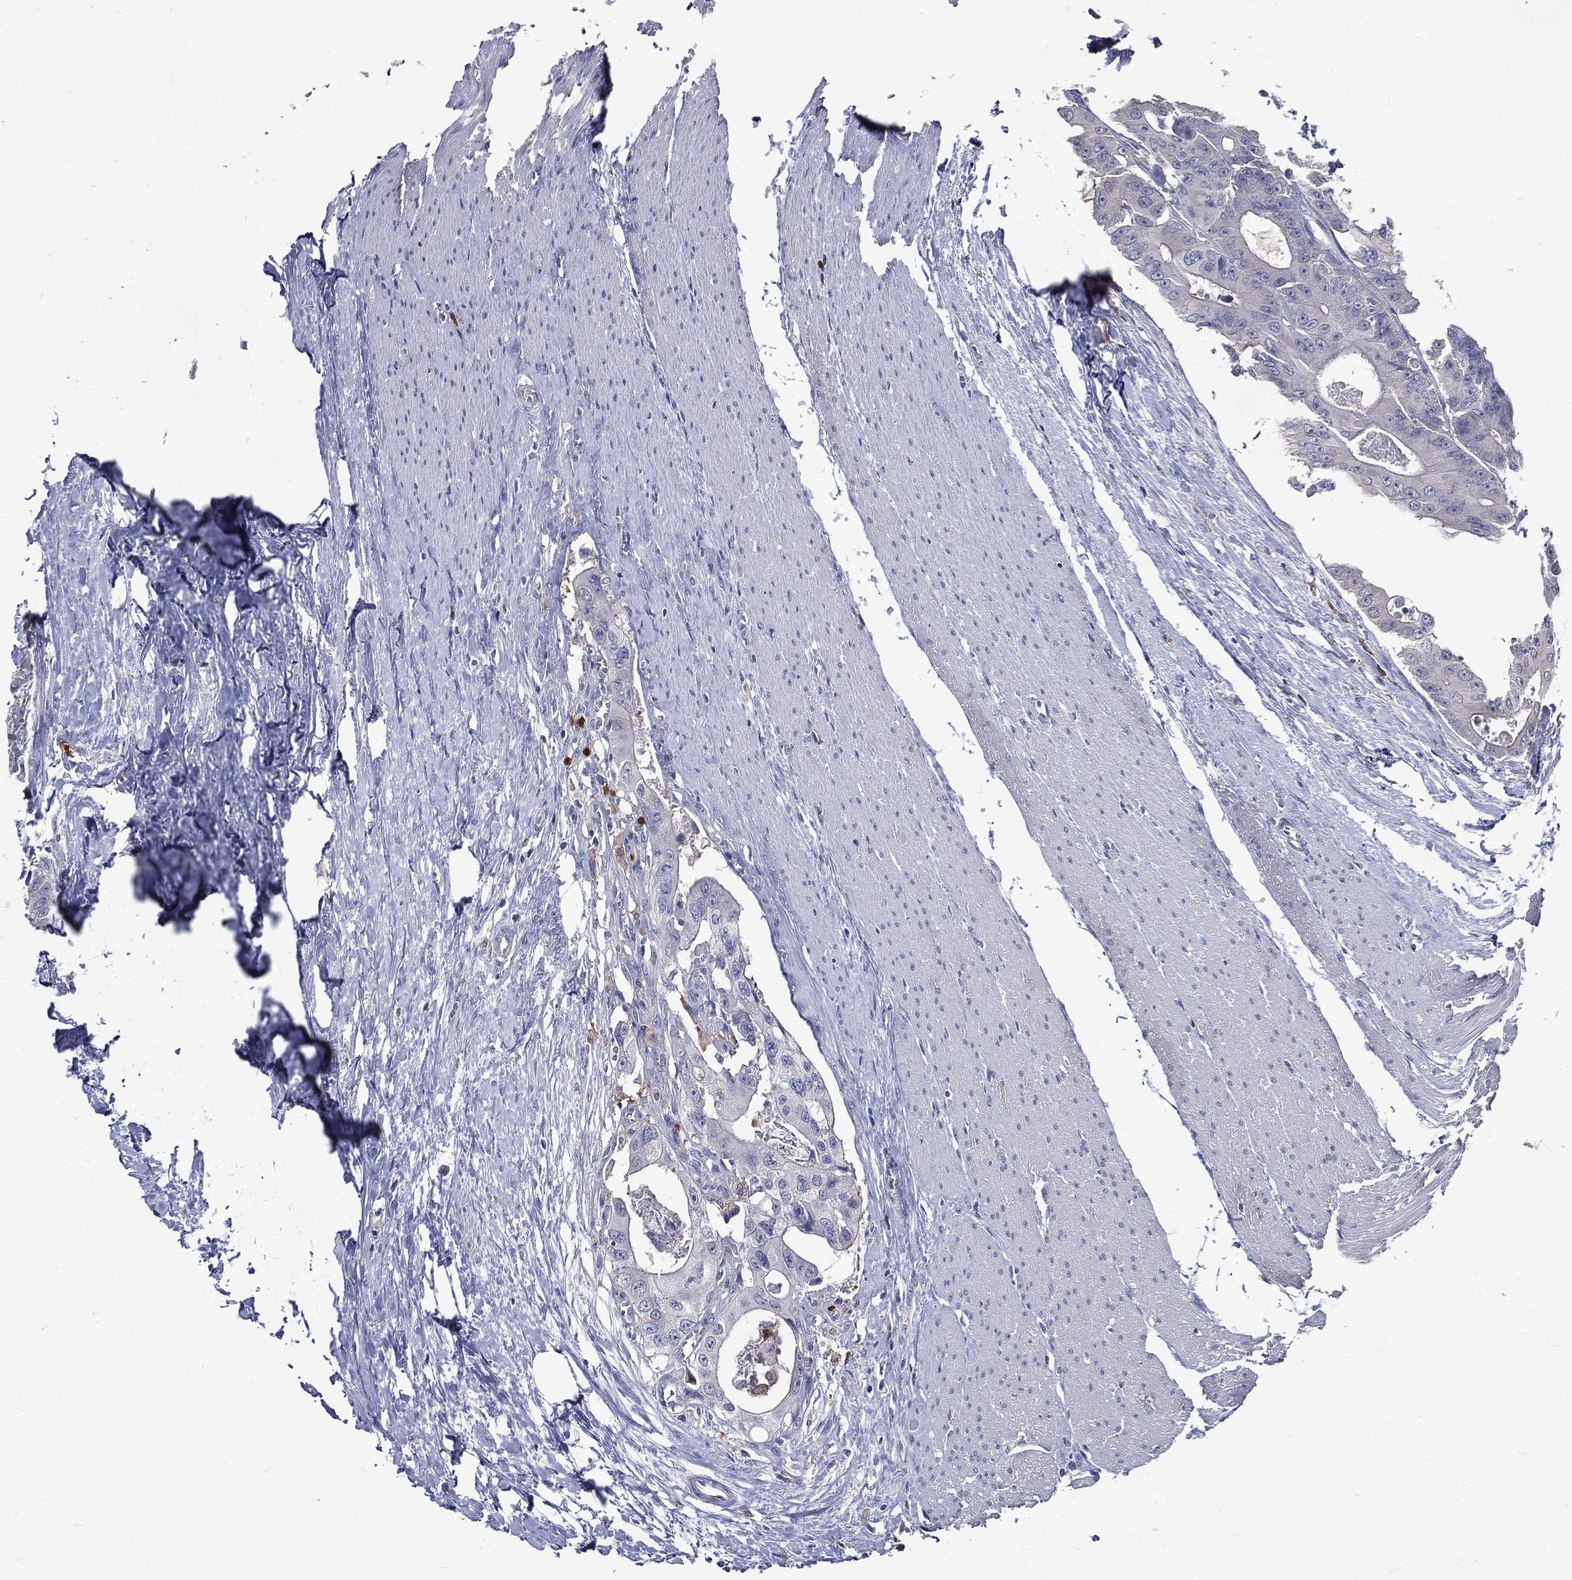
{"staining": {"intensity": "negative", "quantity": "none", "location": "none"}, "tissue": "colorectal cancer", "cell_type": "Tumor cells", "image_type": "cancer", "snomed": [{"axis": "morphology", "description": "Adenocarcinoma, NOS"}, {"axis": "topography", "description": "Rectum"}], "caption": "A high-resolution histopathology image shows immunohistochemistry (IHC) staining of colorectal cancer, which demonstrates no significant positivity in tumor cells.", "gene": "GPR171", "patient": {"sex": "male", "age": 64}}